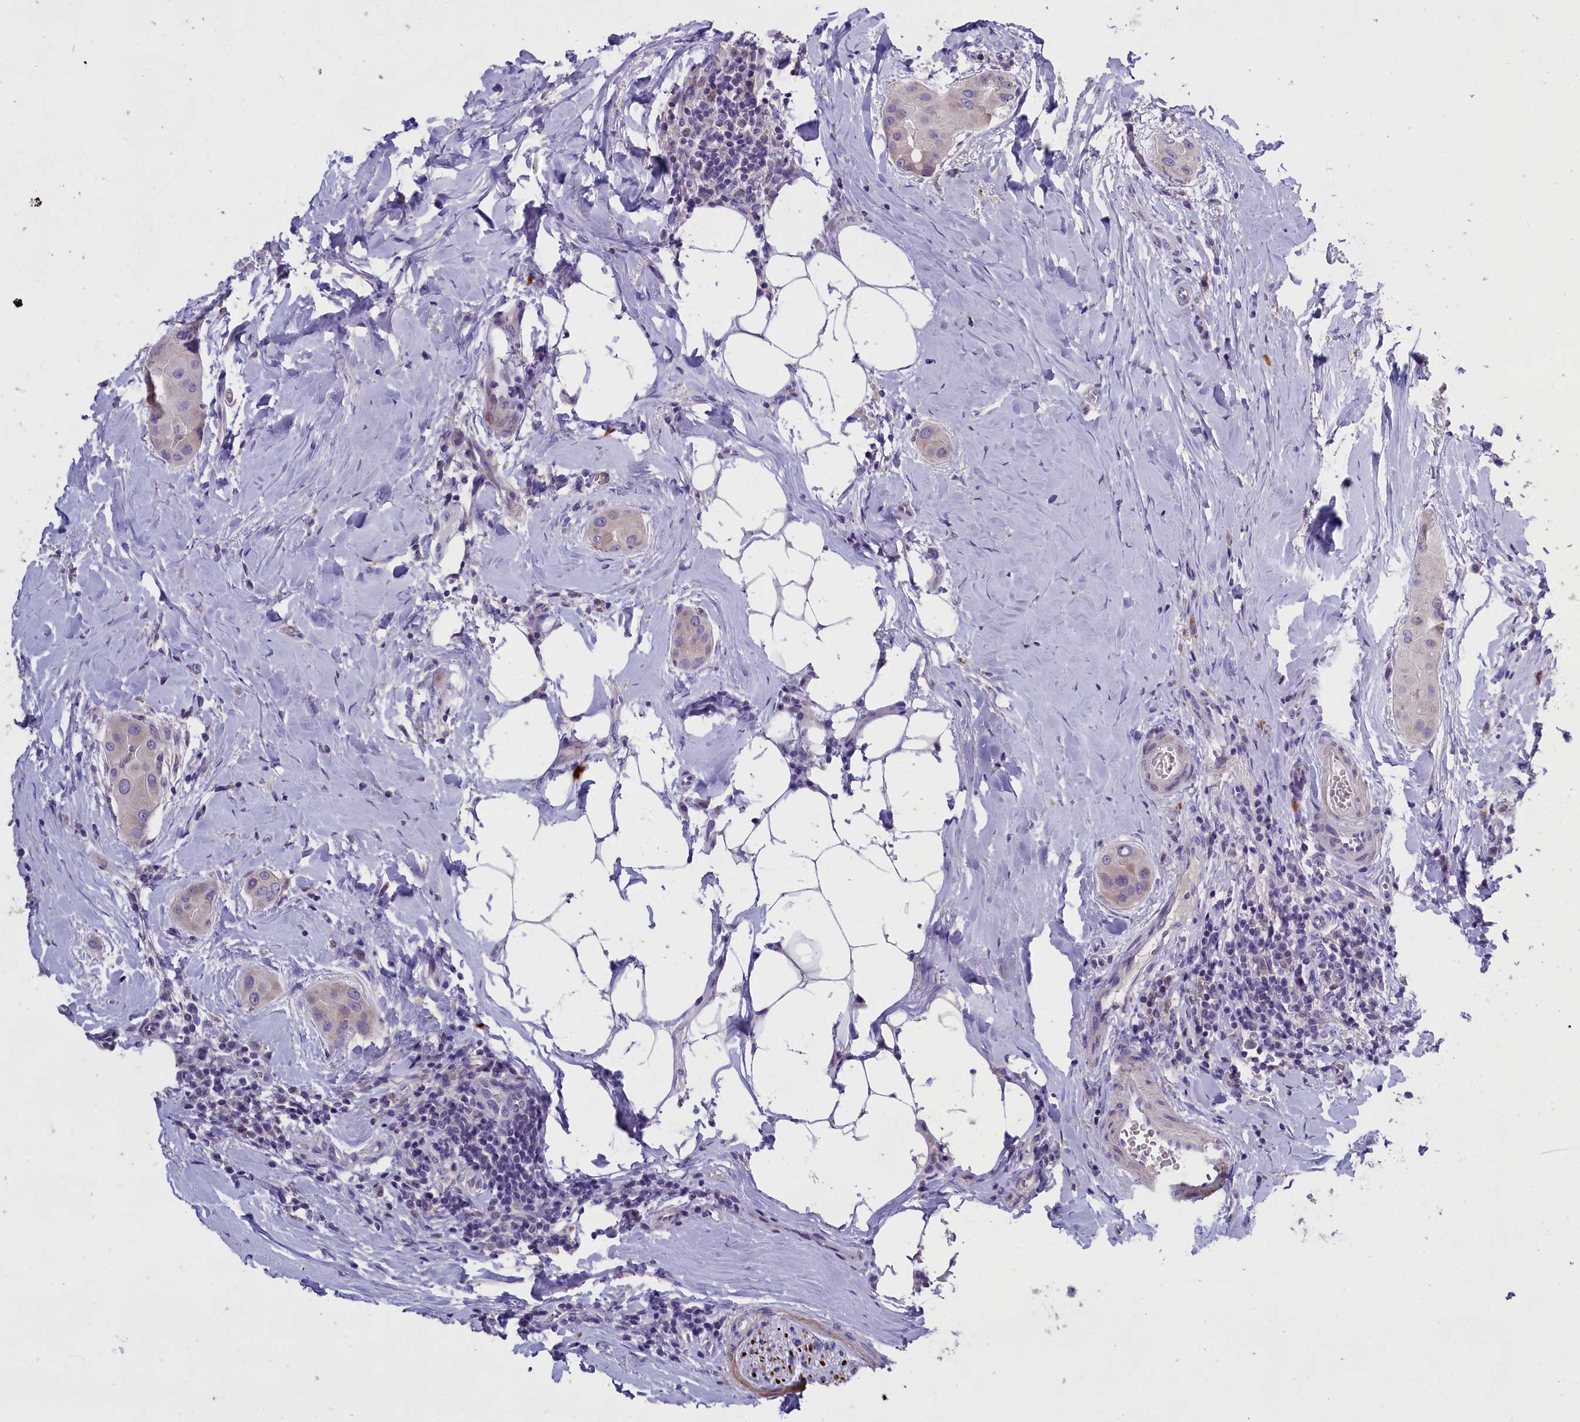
{"staining": {"intensity": "weak", "quantity": "25%-75%", "location": "cytoplasmic/membranous"}, "tissue": "thyroid cancer", "cell_type": "Tumor cells", "image_type": "cancer", "snomed": [{"axis": "morphology", "description": "Papillary adenocarcinoma, NOS"}, {"axis": "topography", "description": "Thyroid gland"}], "caption": "This is an image of immunohistochemistry (IHC) staining of thyroid cancer (papillary adenocarcinoma), which shows weak positivity in the cytoplasmic/membranous of tumor cells.", "gene": "ENPP6", "patient": {"sex": "male", "age": 33}}